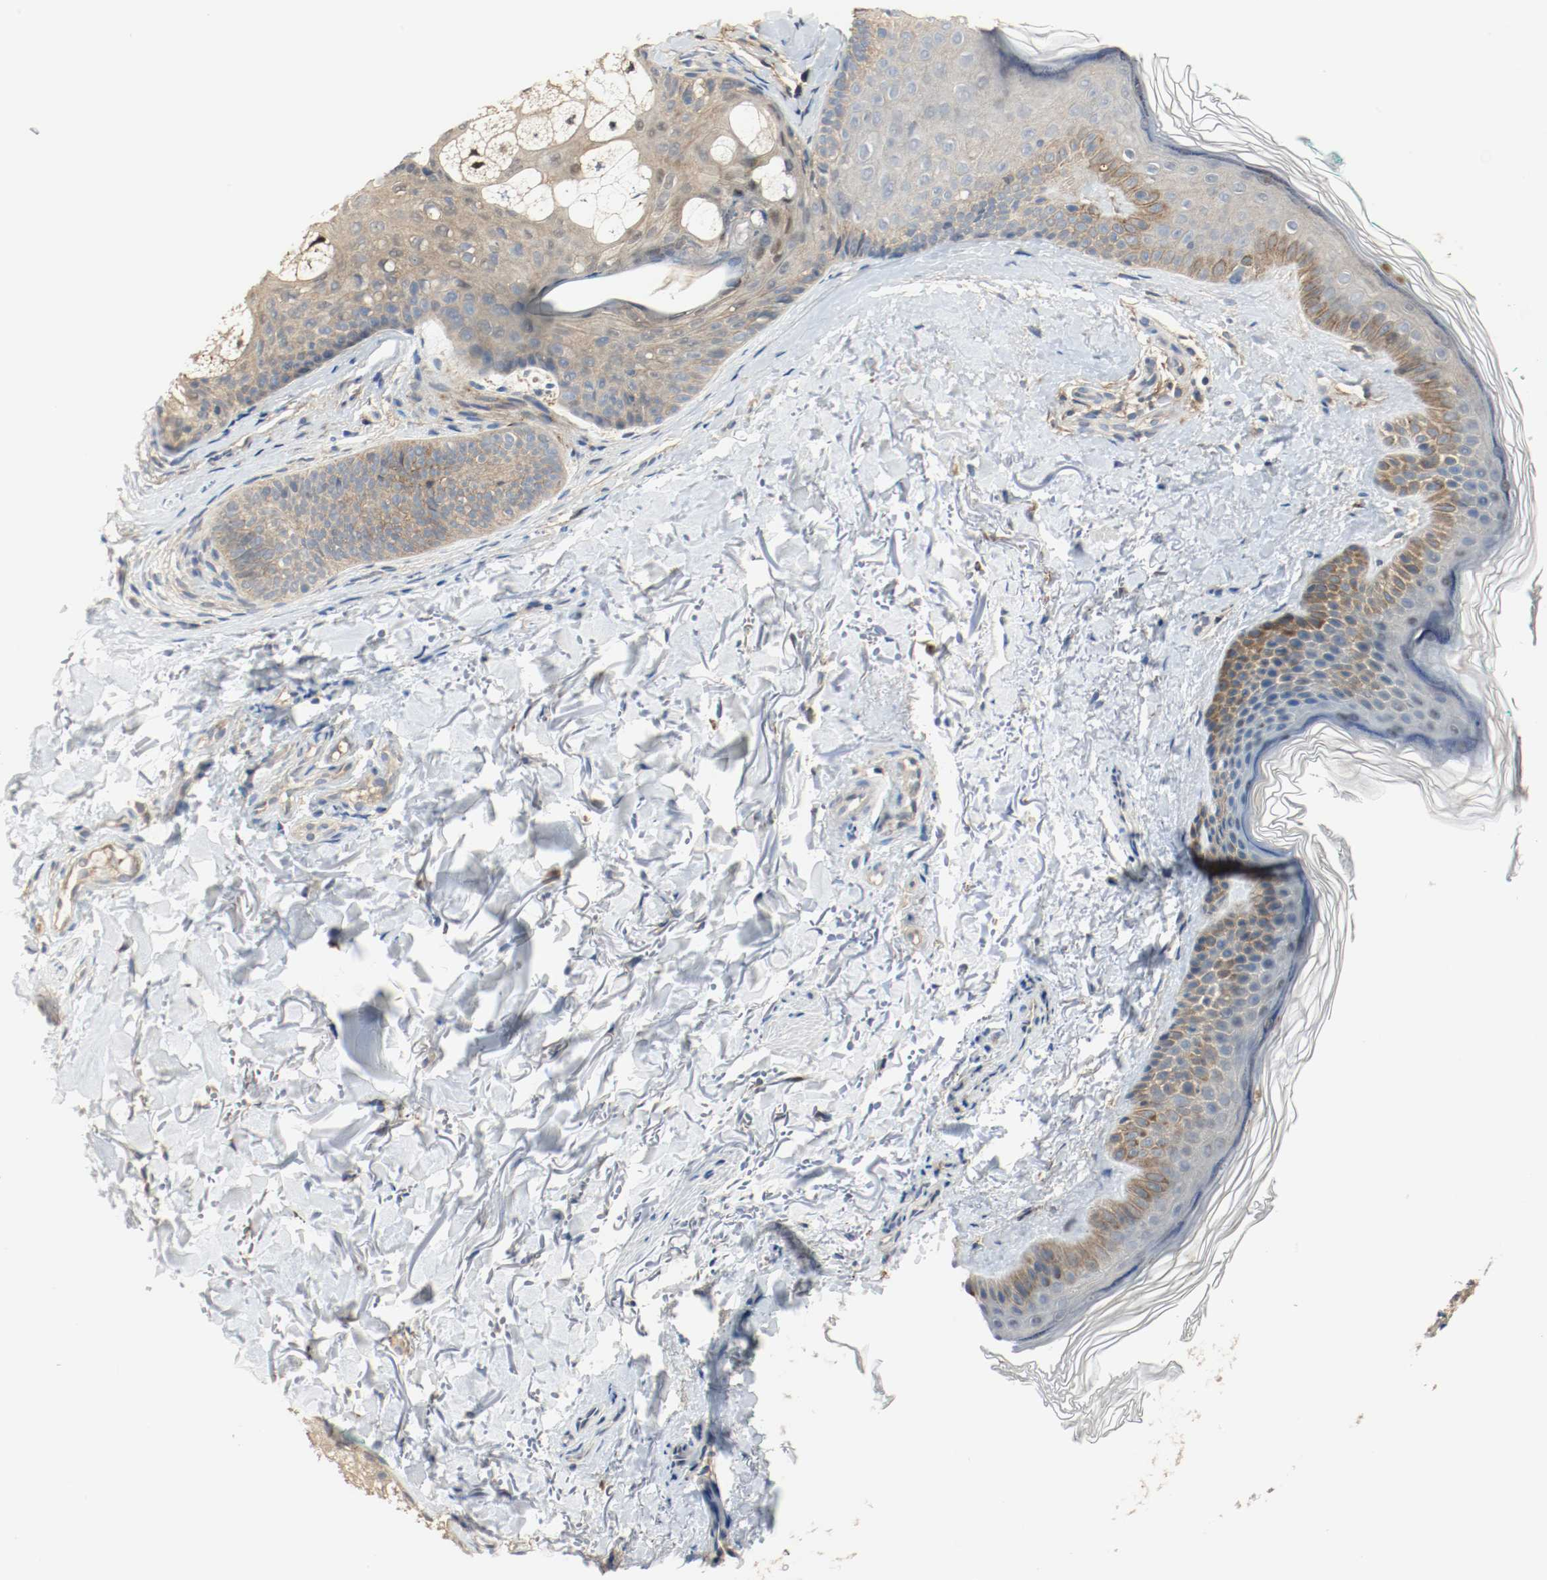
{"staining": {"intensity": "negative", "quantity": "none", "location": "none"}, "tissue": "skin", "cell_type": "Fibroblasts", "image_type": "normal", "snomed": [{"axis": "morphology", "description": "Normal tissue, NOS"}, {"axis": "topography", "description": "Skin"}], "caption": "High power microscopy photomicrograph of an immunohistochemistry micrograph of normal skin, revealing no significant positivity in fibroblasts.", "gene": "MELTF", "patient": {"sex": "male", "age": 71}}